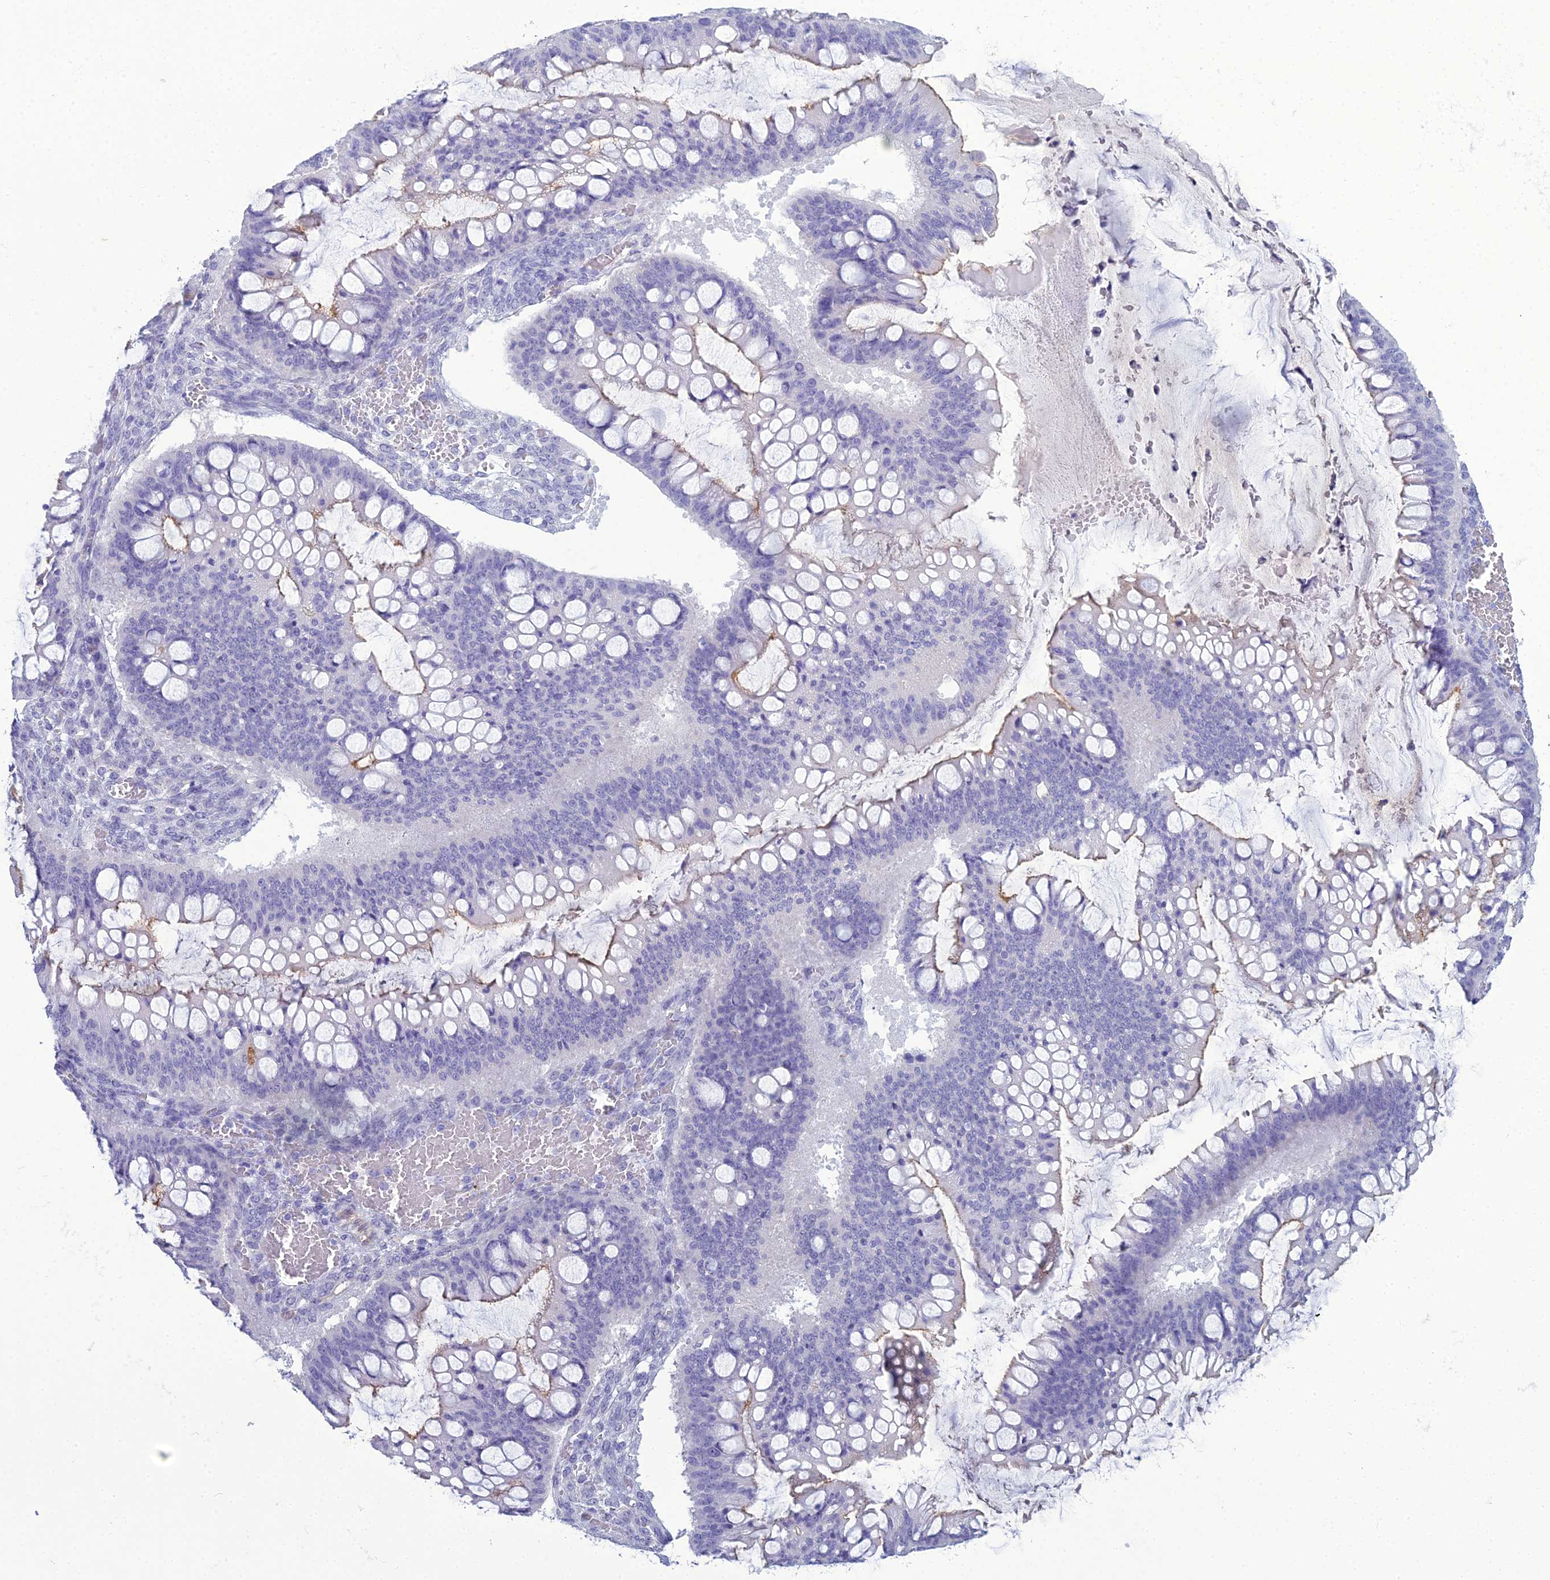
{"staining": {"intensity": "weak", "quantity": "<25%", "location": "cytoplasmic/membranous"}, "tissue": "ovarian cancer", "cell_type": "Tumor cells", "image_type": "cancer", "snomed": [{"axis": "morphology", "description": "Cystadenocarcinoma, mucinous, NOS"}, {"axis": "topography", "description": "Ovary"}], "caption": "This is a photomicrograph of immunohistochemistry staining of mucinous cystadenocarcinoma (ovarian), which shows no expression in tumor cells. (DAB IHC visualized using brightfield microscopy, high magnification).", "gene": "ACE", "patient": {"sex": "female", "age": 73}}